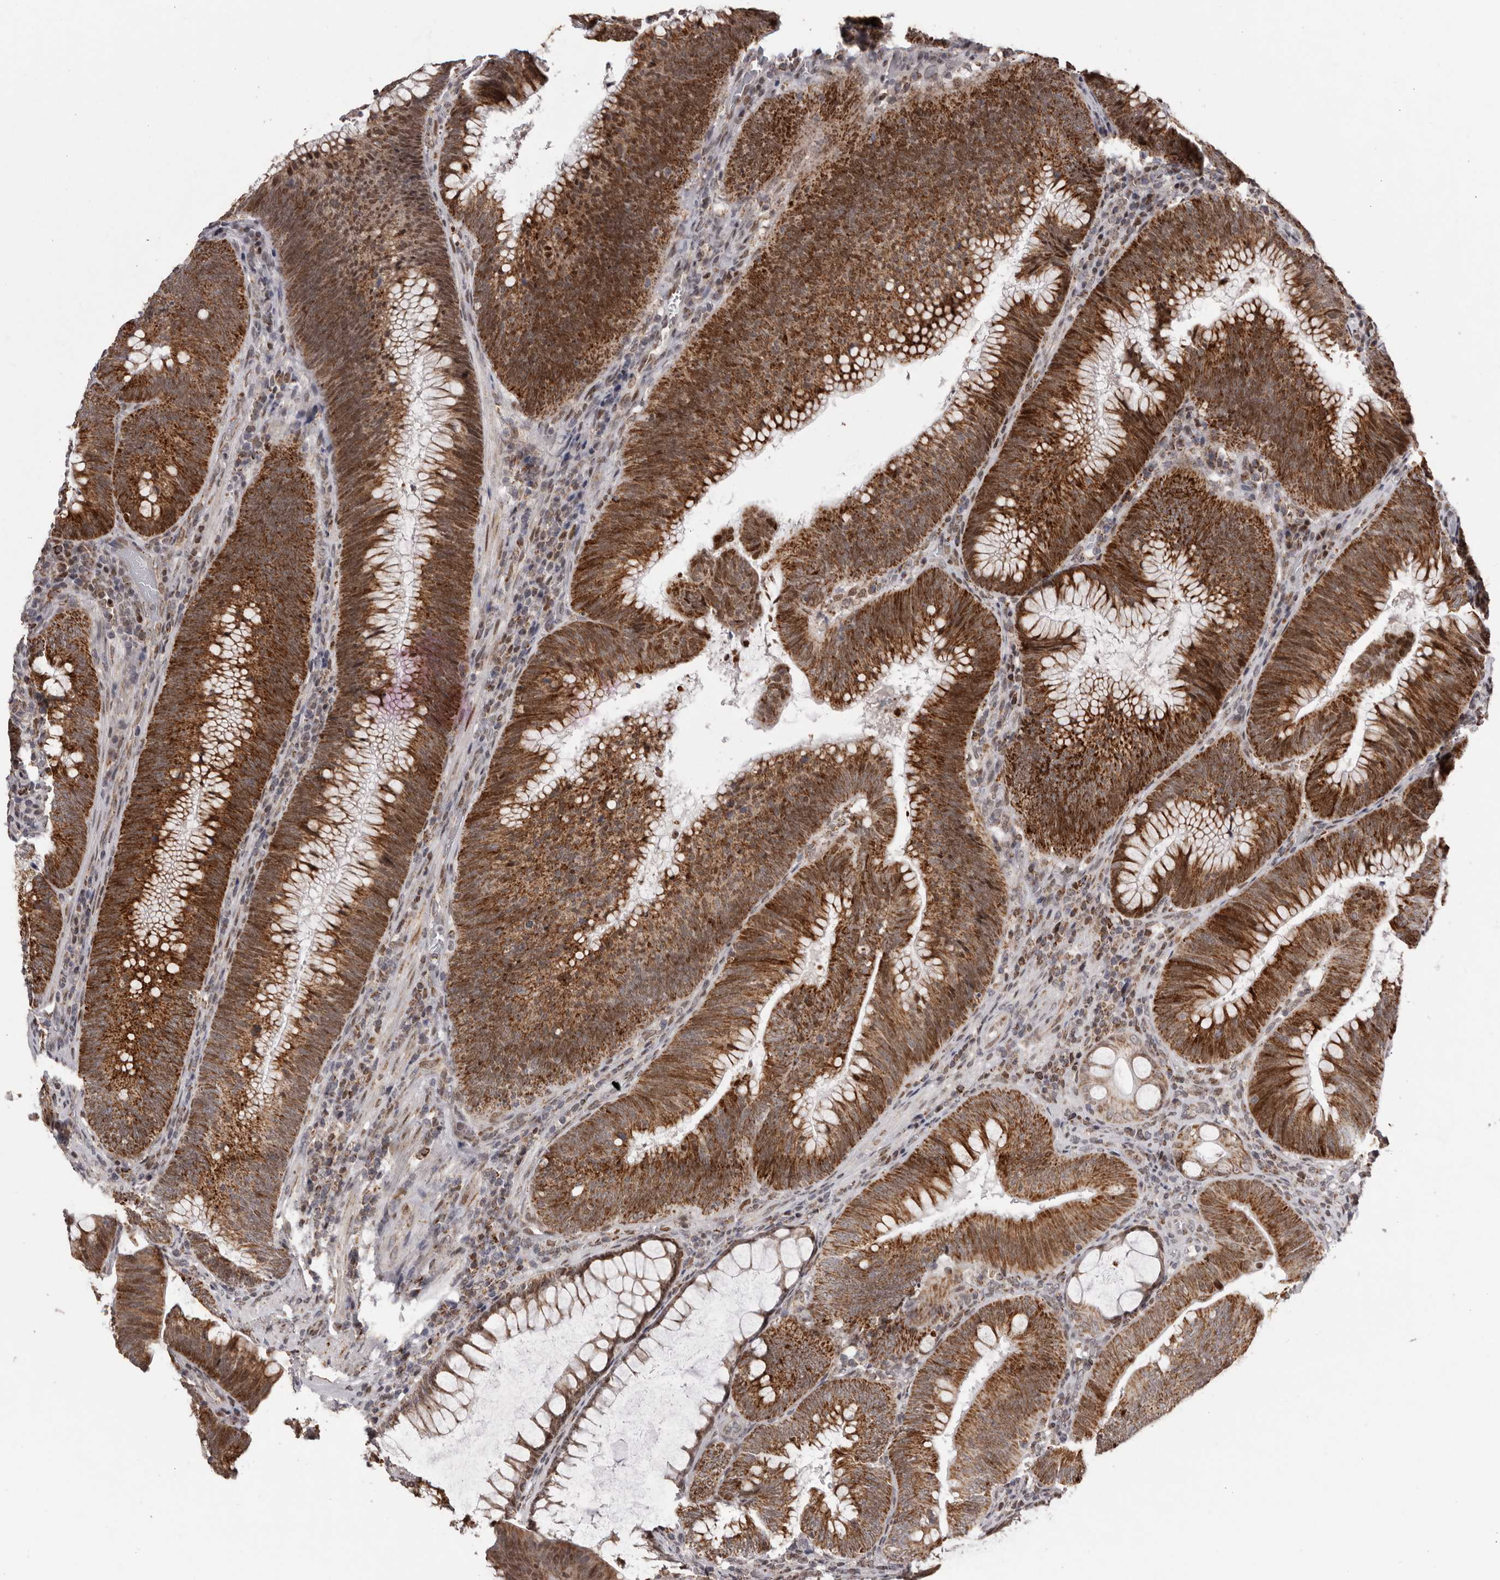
{"staining": {"intensity": "strong", "quantity": ">75%", "location": "cytoplasmic/membranous,nuclear"}, "tissue": "colorectal cancer", "cell_type": "Tumor cells", "image_type": "cancer", "snomed": [{"axis": "morphology", "description": "Normal tissue, NOS"}, {"axis": "topography", "description": "Colon"}], "caption": "Strong cytoplasmic/membranous and nuclear staining is identified in about >75% of tumor cells in colorectal cancer.", "gene": "C17orf99", "patient": {"sex": "female", "age": 82}}